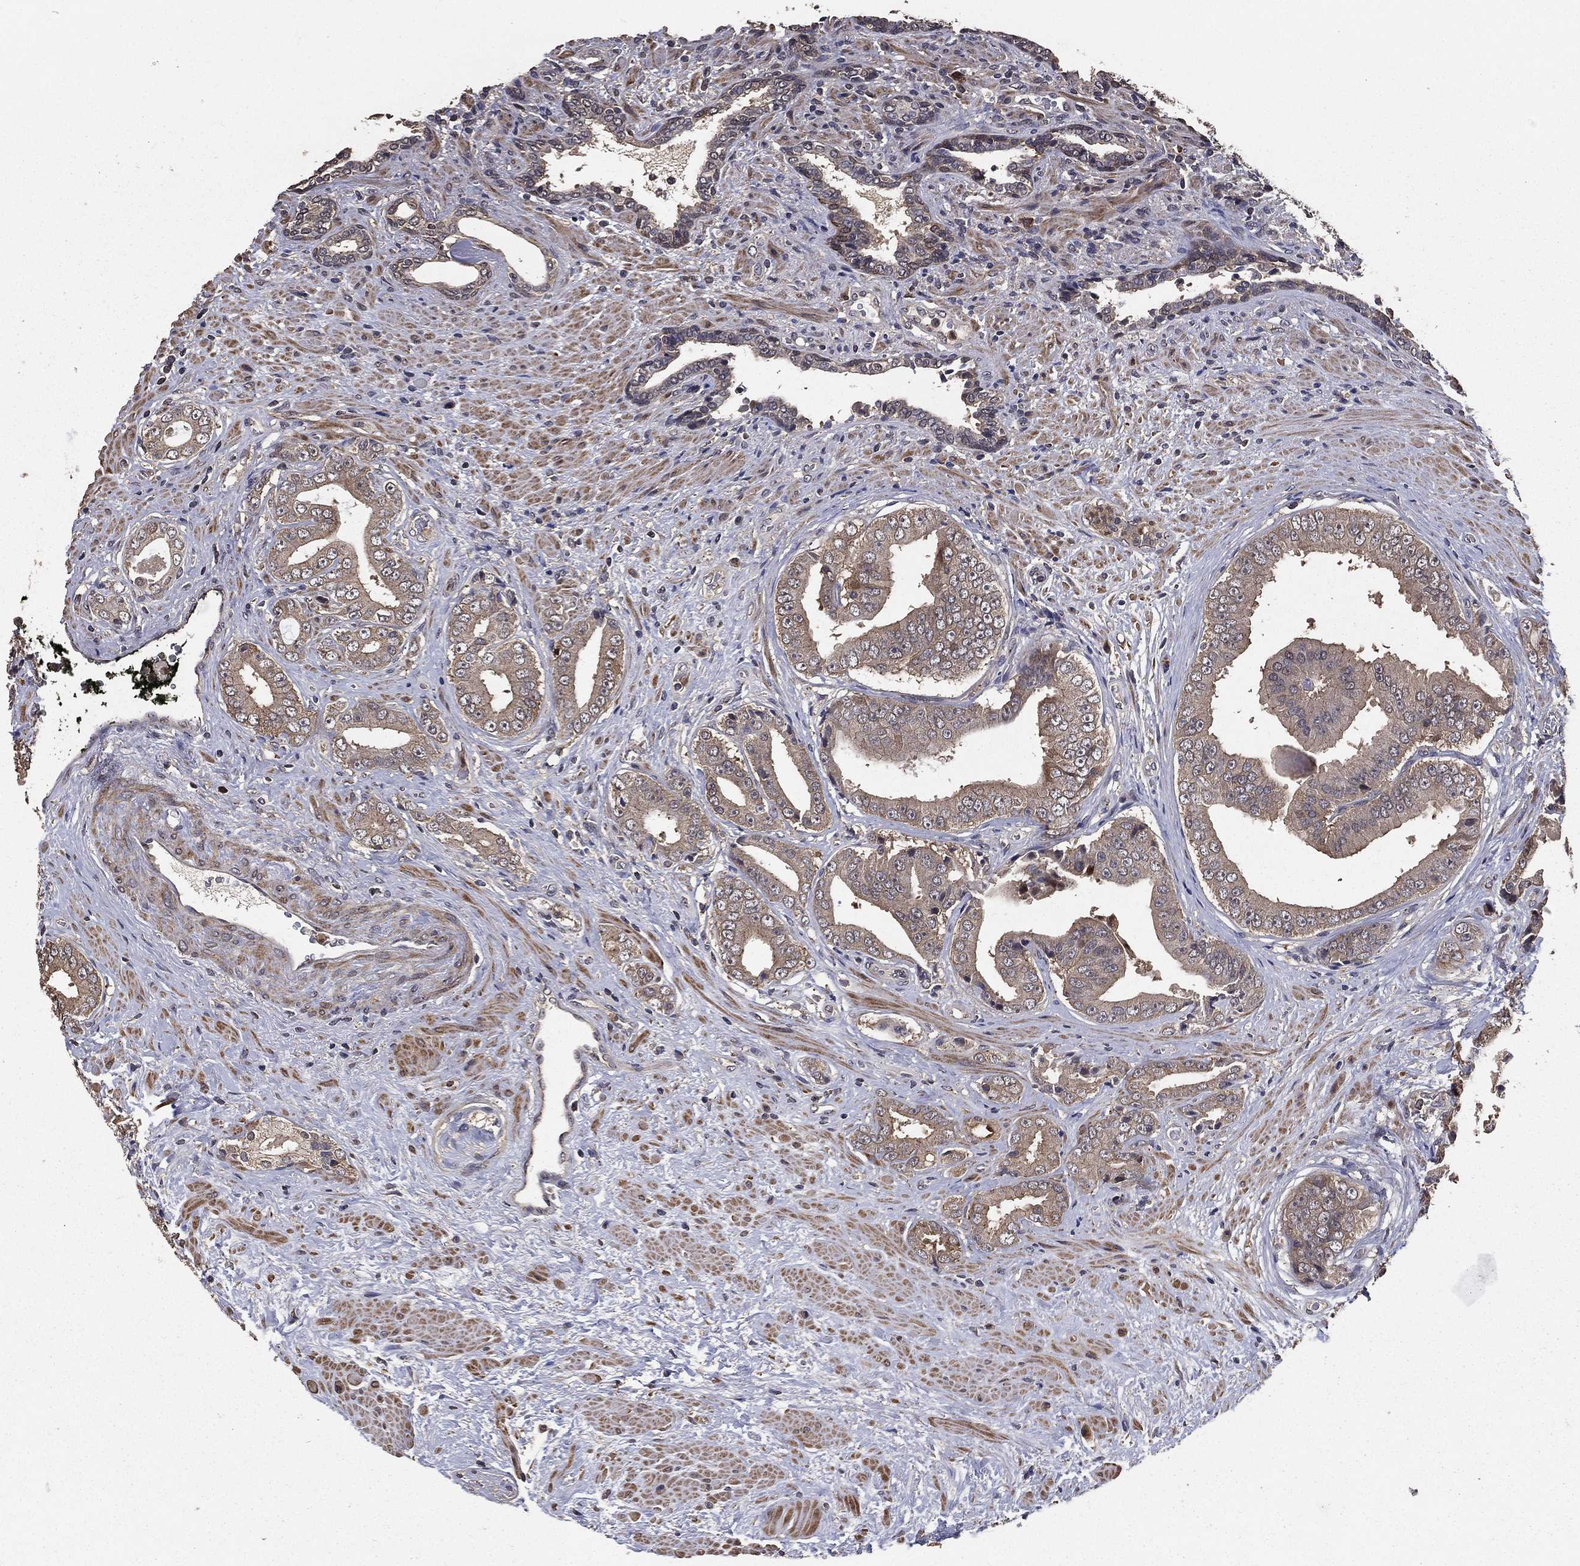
{"staining": {"intensity": "weak", "quantity": ">75%", "location": "cytoplasmic/membranous"}, "tissue": "prostate cancer", "cell_type": "Tumor cells", "image_type": "cancer", "snomed": [{"axis": "morphology", "description": "Adenocarcinoma, Low grade"}, {"axis": "topography", "description": "Prostate and seminal vesicle, NOS"}], "caption": "The micrograph demonstrates staining of low-grade adenocarcinoma (prostate), revealing weak cytoplasmic/membranous protein expression (brown color) within tumor cells.", "gene": "PCNT", "patient": {"sex": "male", "age": 61}}